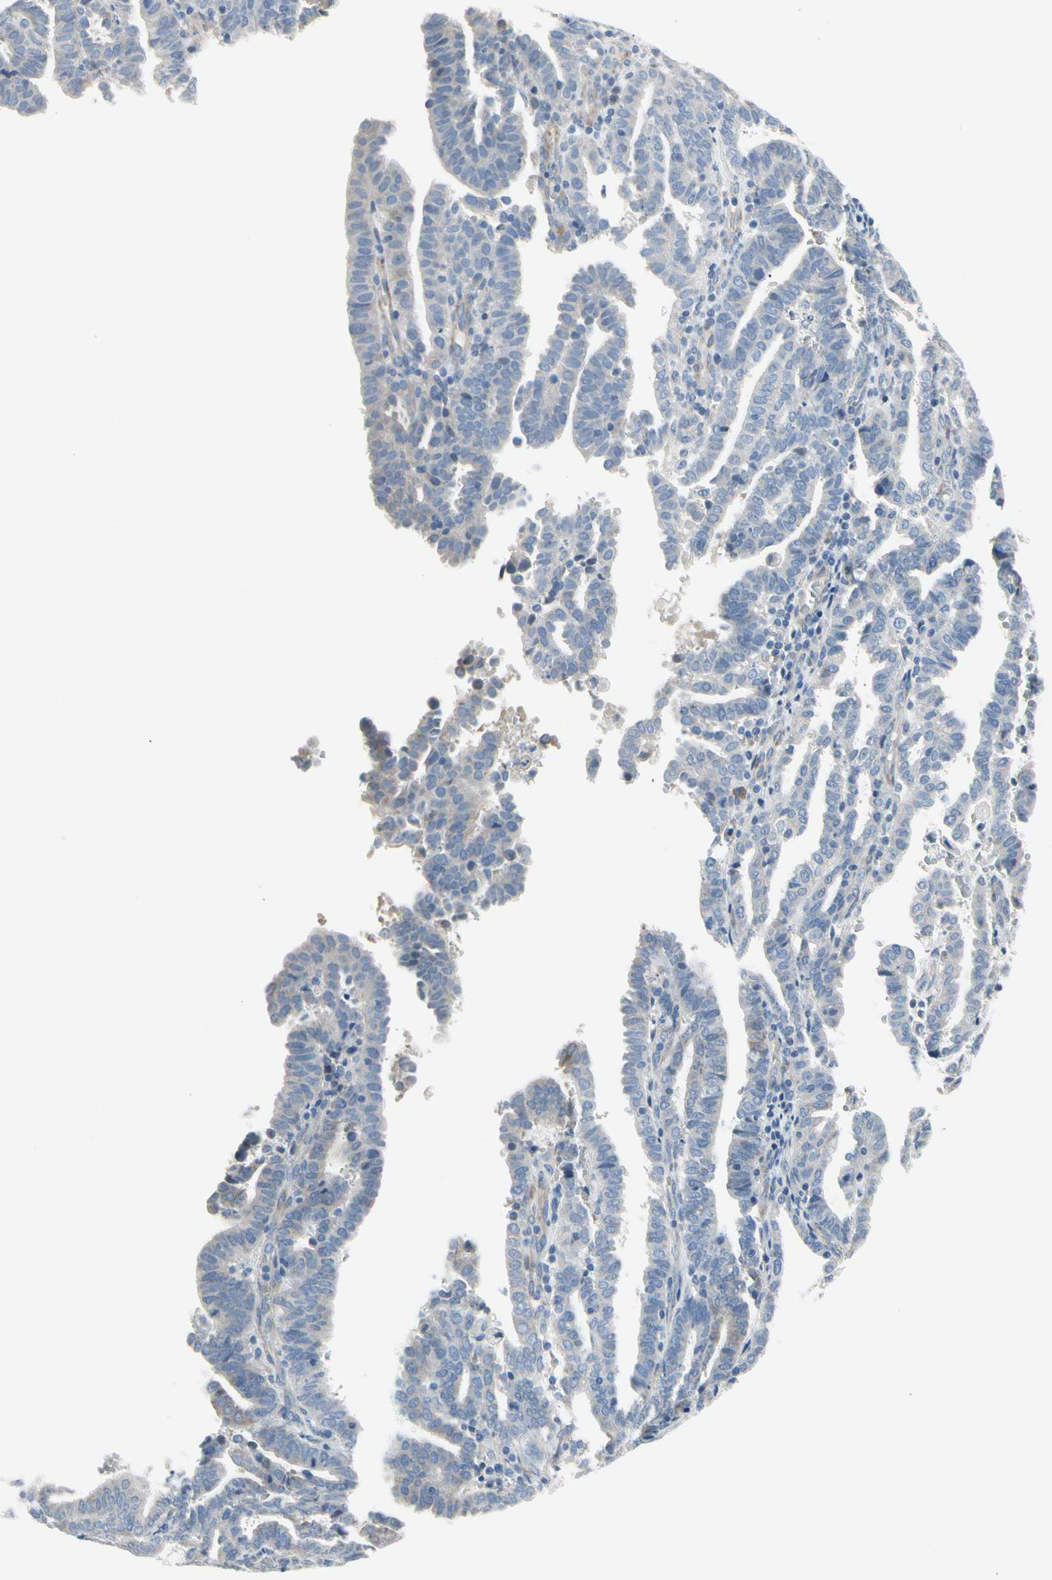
{"staining": {"intensity": "negative", "quantity": "none", "location": "none"}, "tissue": "endometrial cancer", "cell_type": "Tumor cells", "image_type": "cancer", "snomed": [{"axis": "morphology", "description": "Adenocarcinoma, NOS"}, {"axis": "topography", "description": "Uterus"}], "caption": "High magnification brightfield microscopy of endometrial adenocarcinoma stained with DAB (brown) and counterstained with hematoxylin (blue): tumor cells show no significant expression.", "gene": "MAP2", "patient": {"sex": "female", "age": 83}}